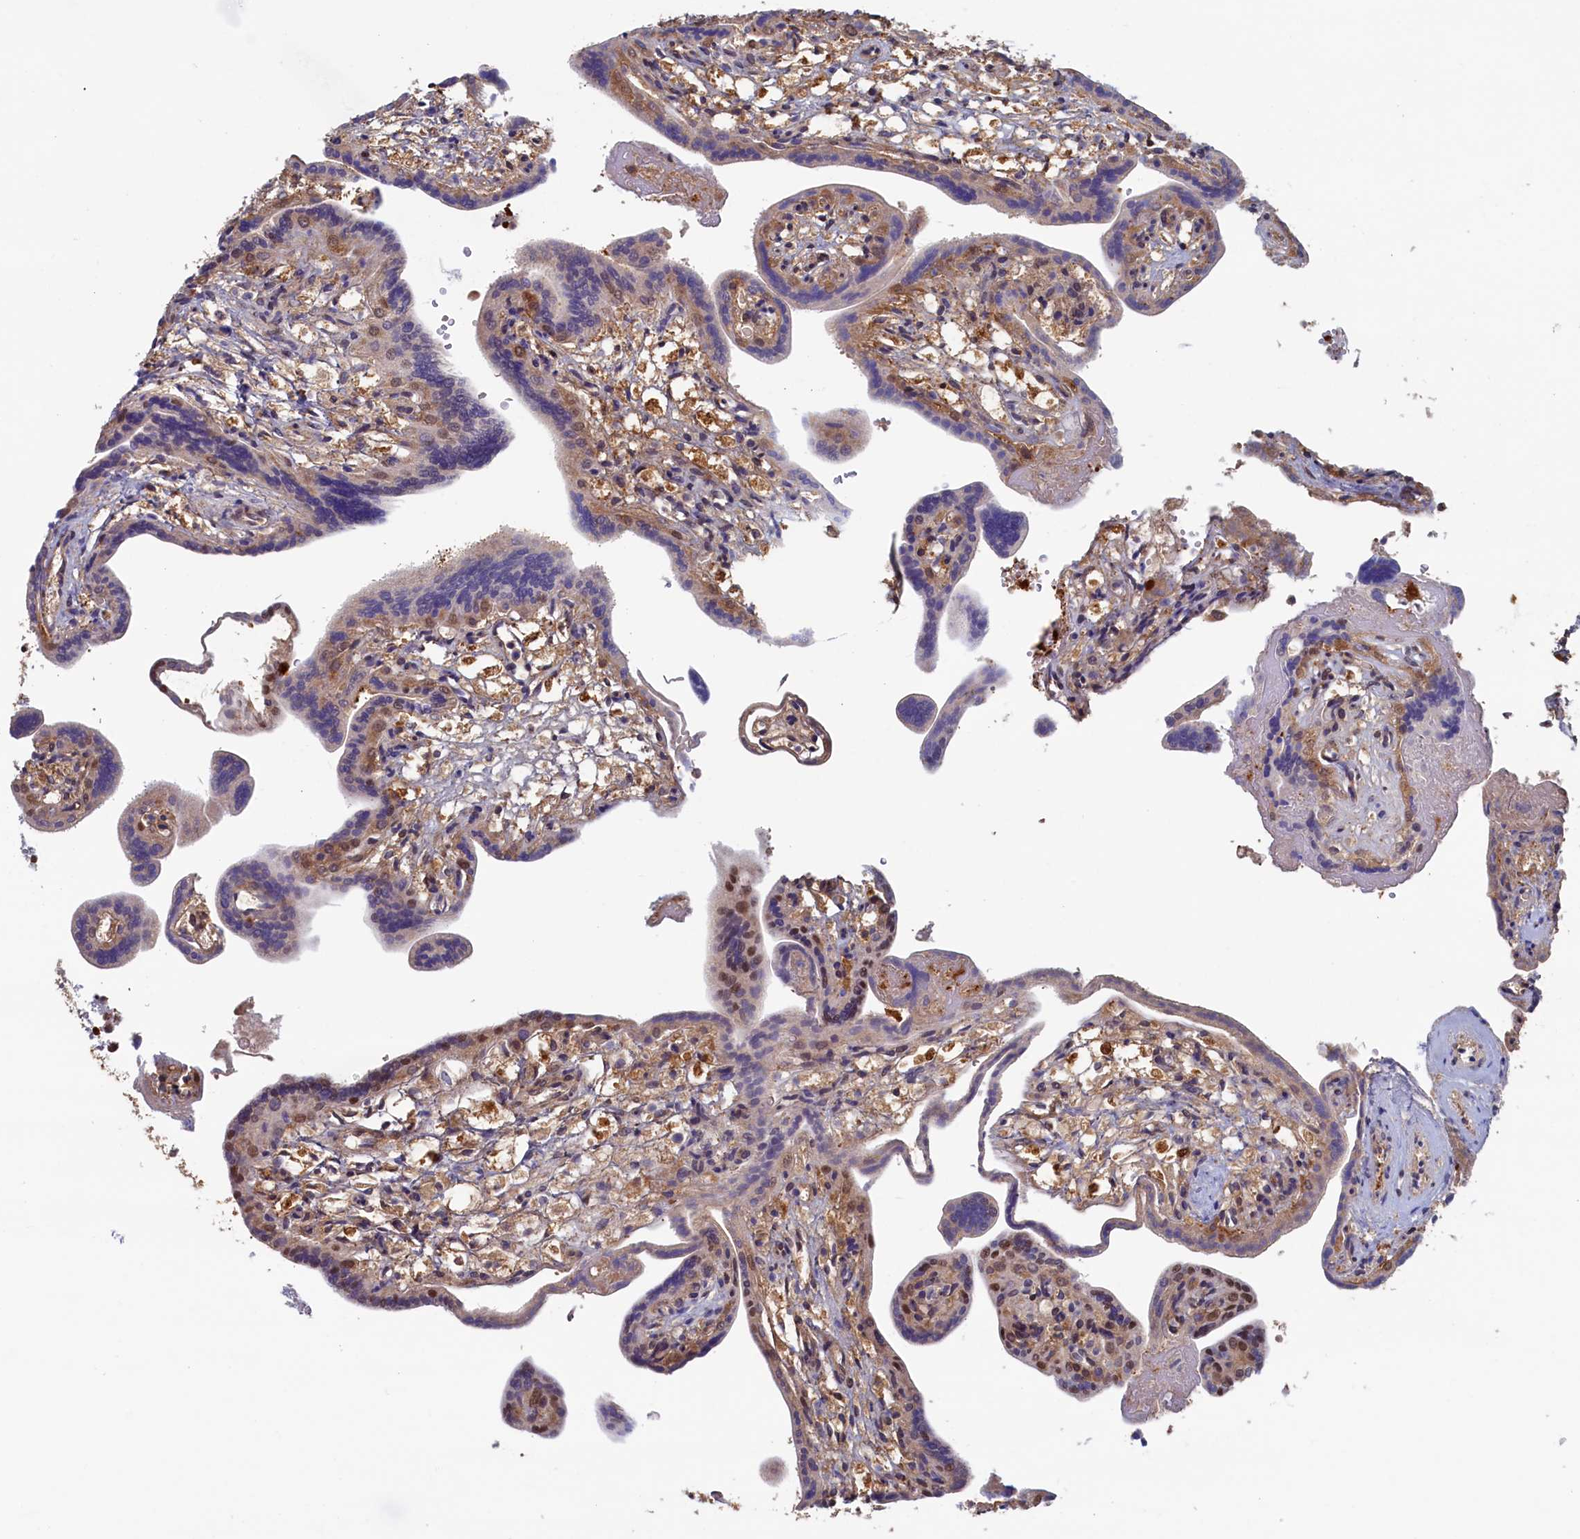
{"staining": {"intensity": "strong", "quantity": "25%-75%", "location": "cytoplasmic/membranous,nuclear"}, "tissue": "placenta", "cell_type": "Trophoblastic cells", "image_type": "normal", "snomed": [{"axis": "morphology", "description": "Normal tissue, NOS"}, {"axis": "topography", "description": "Placenta"}], "caption": "An image of human placenta stained for a protein reveals strong cytoplasmic/membranous,nuclear brown staining in trophoblastic cells.", "gene": "AHCY", "patient": {"sex": "female", "age": 37}}